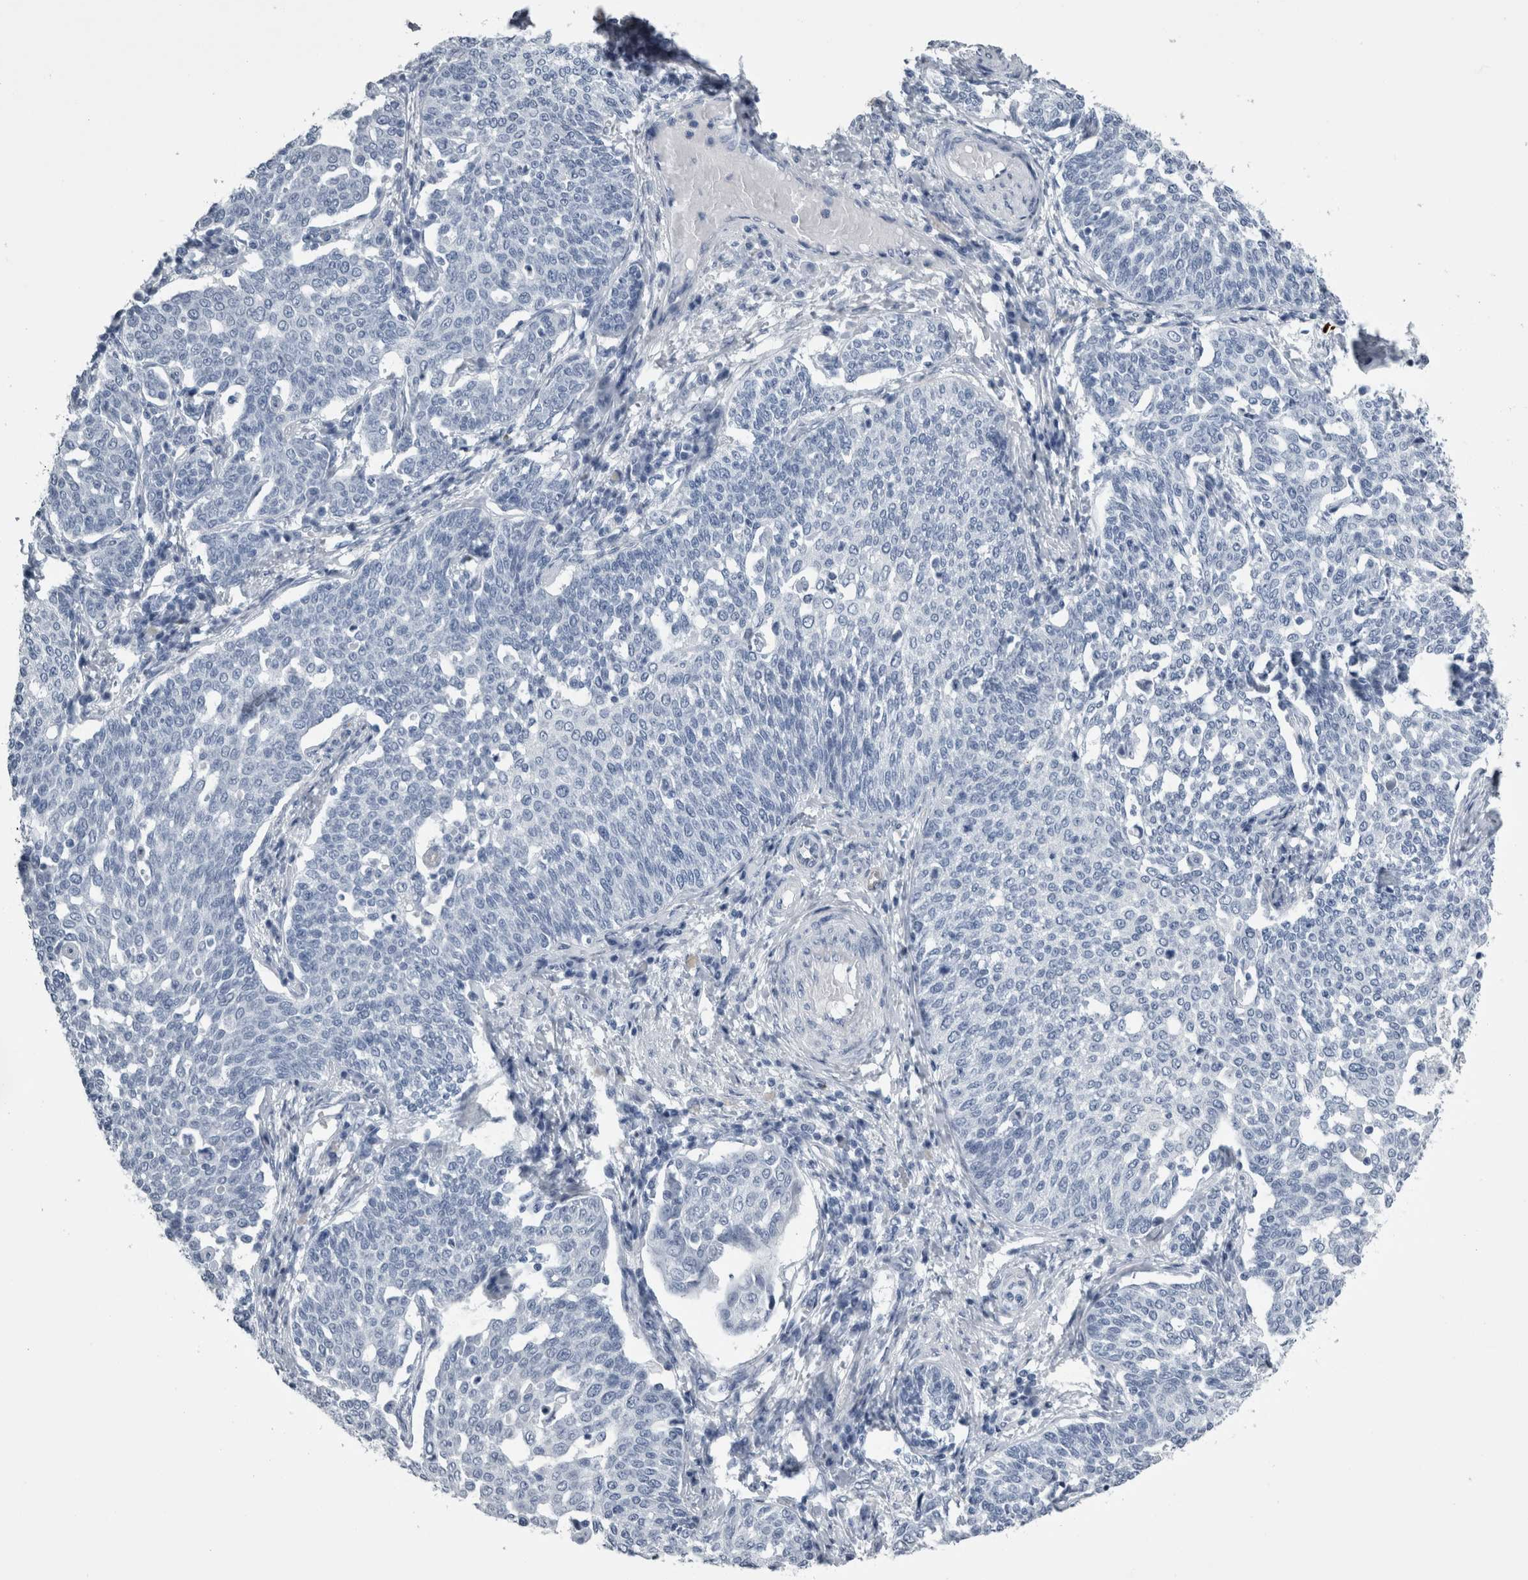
{"staining": {"intensity": "negative", "quantity": "none", "location": "none"}, "tissue": "cervical cancer", "cell_type": "Tumor cells", "image_type": "cancer", "snomed": [{"axis": "morphology", "description": "Squamous cell carcinoma, NOS"}, {"axis": "topography", "description": "Cervix"}], "caption": "Human cervical cancer (squamous cell carcinoma) stained for a protein using immunohistochemistry reveals no staining in tumor cells.", "gene": "VWDE", "patient": {"sex": "female", "age": 34}}